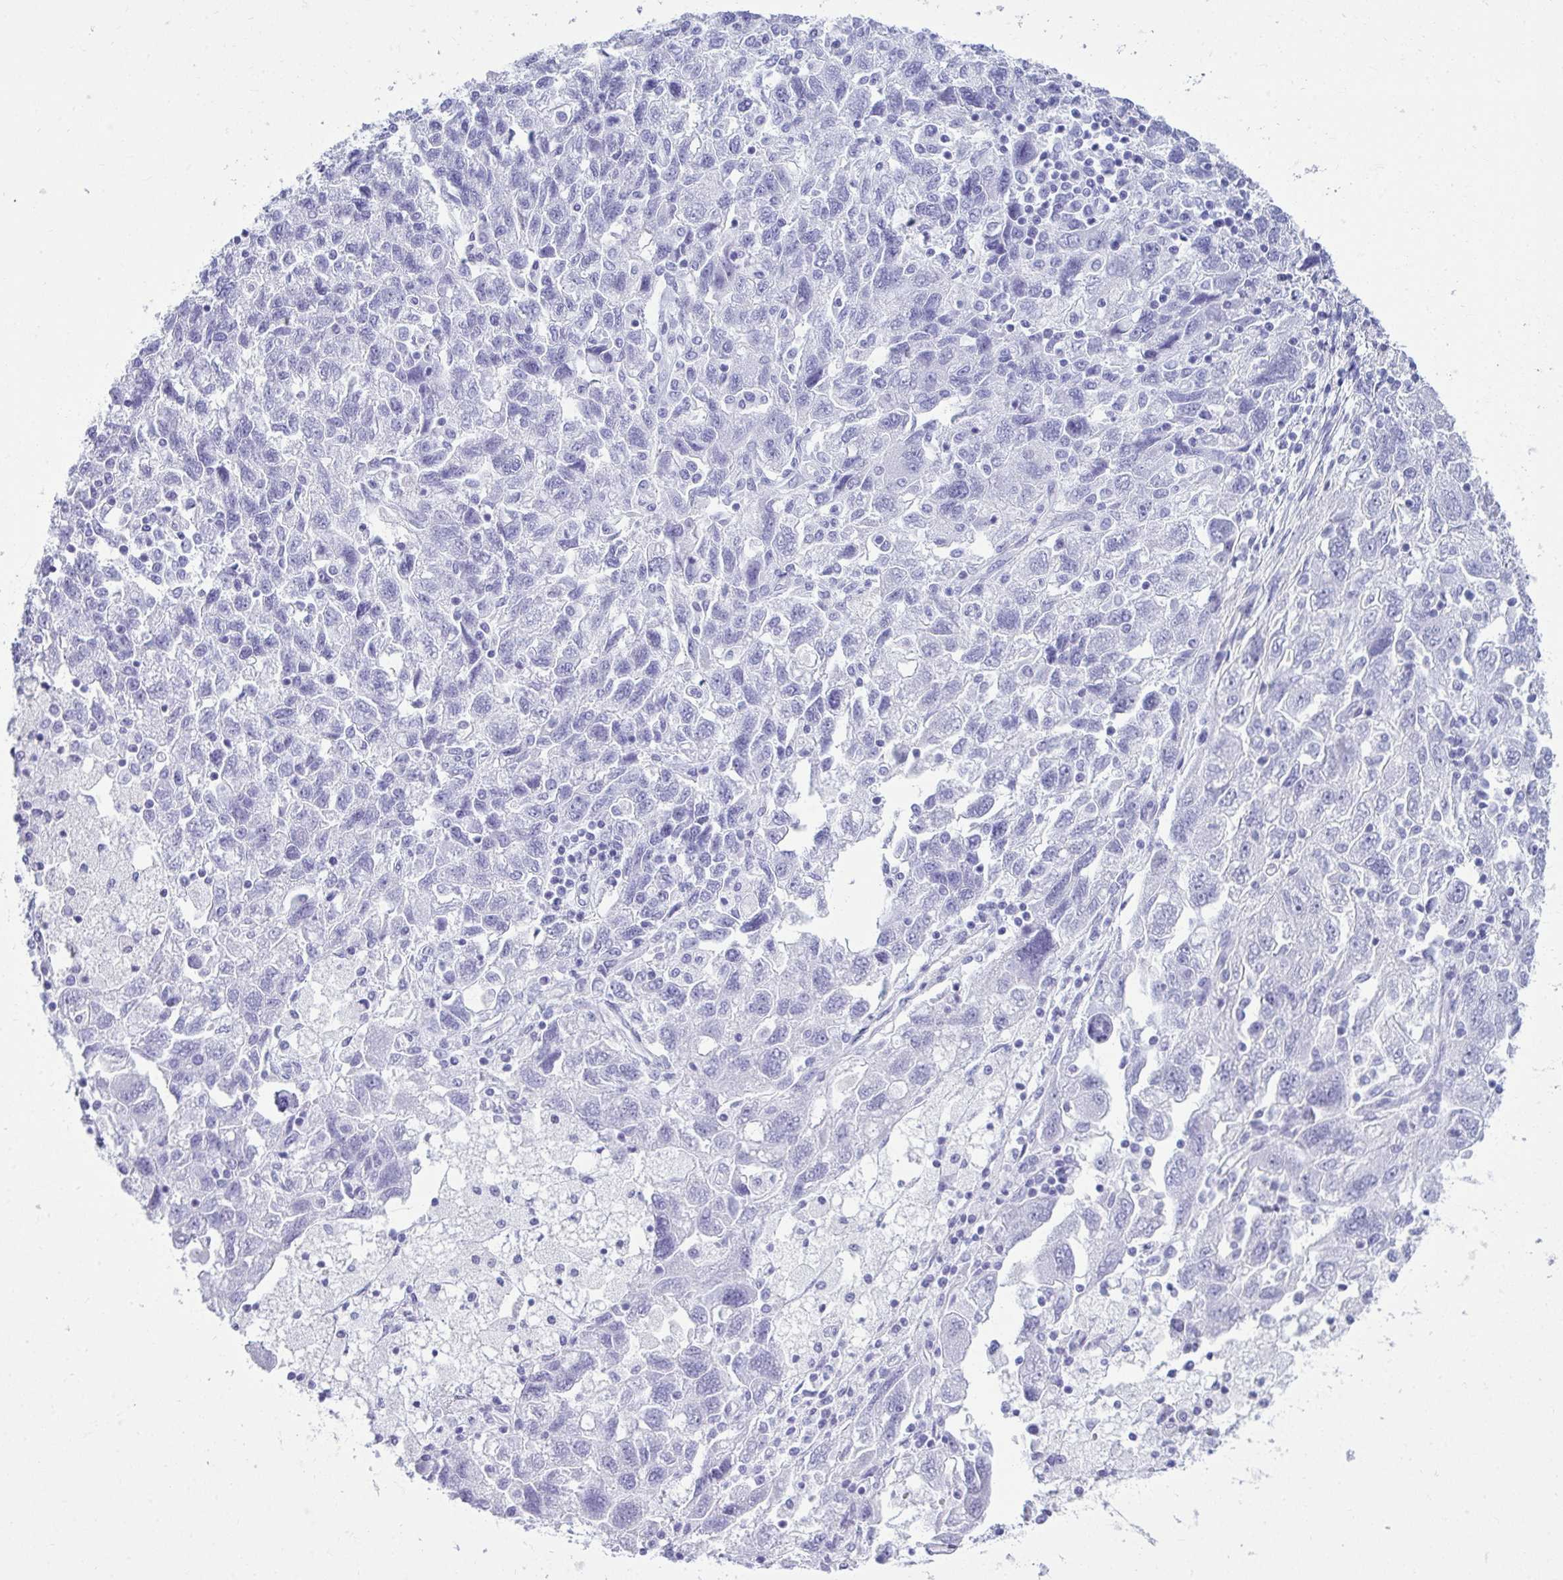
{"staining": {"intensity": "negative", "quantity": "none", "location": "none"}, "tissue": "ovarian cancer", "cell_type": "Tumor cells", "image_type": "cancer", "snomed": [{"axis": "morphology", "description": "Carcinoma, NOS"}, {"axis": "morphology", "description": "Cystadenocarcinoma, serous, NOS"}, {"axis": "topography", "description": "Ovary"}], "caption": "DAB immunohistochemical staining of ovarian cancer displays no significant positivity in tumor cells.", "gene": "CLGN", "patient": {"sex": "female", "age": 69}}